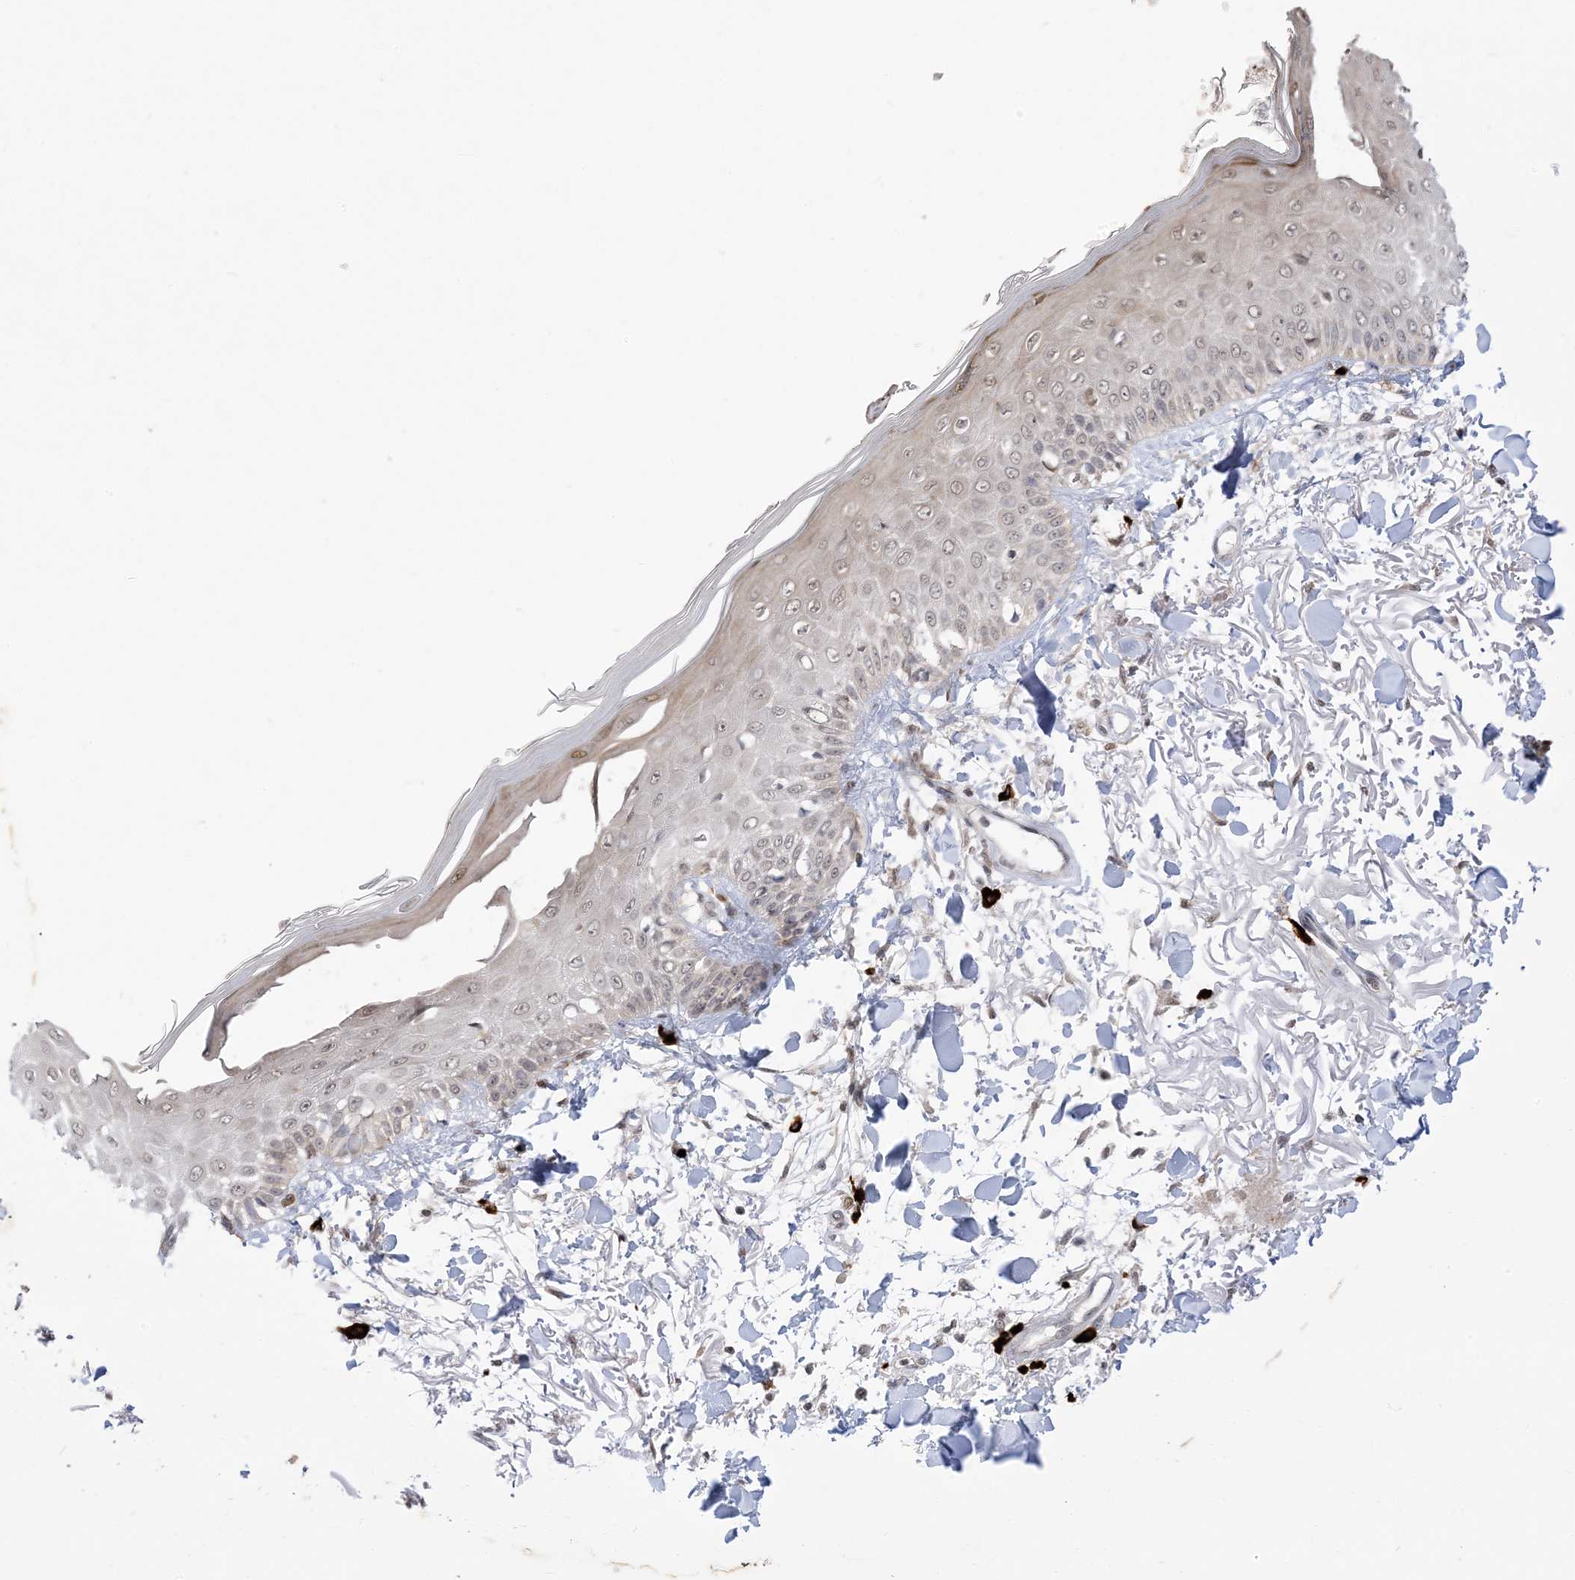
{"staining": {"intensity": "weak", "quantity": ">75%", "location": "cytoplasmic/membranous,nuclear"}, "tissue": "skin", "cell_type": "Fibroblasts", "image_type": "normal", "snomed": [{"axis": "morphology", "description": "Normal tissue, NOS"}, {"axis": "morphology", "description": "Squamous cell carcinoma, NOS"}, {"axis": "topography", "description": "Skin"}, {"axis": "topography", "description": "Peripheral nerve tissue"}], "caption": "Protein expression by IHC displays weak cytoplasmic/membranous,nuclear expression in approximately >75% of fibroblasts in unremarkable skin. (Brightfield microscopy of DAB IHC at high magnification).", "gene": "RANBP9", "patient": {"sex": "male", "age": 83}}